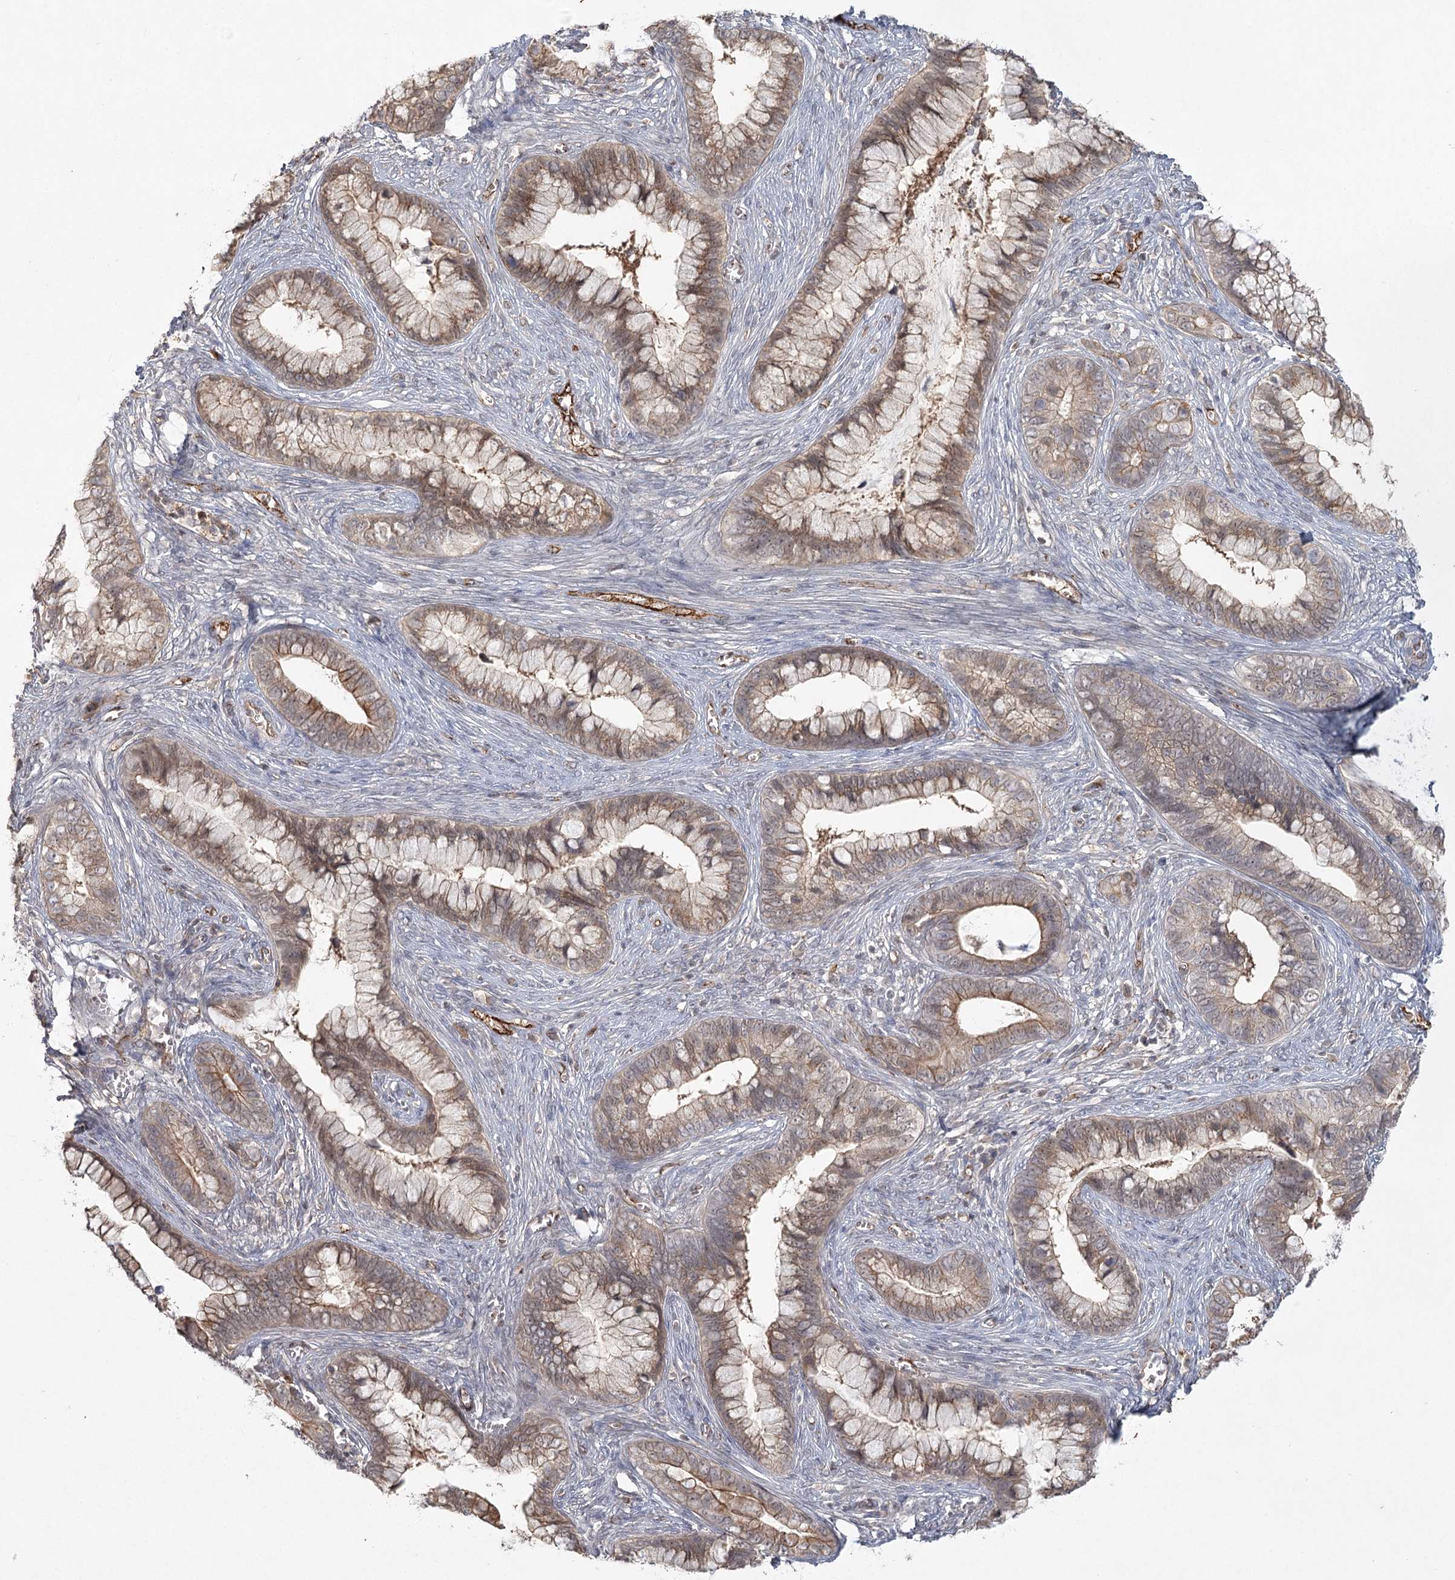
{"staining": {"intensity": "weak", "quantity": ">75%", "location": "cytoplasmic/membranous"}, "tissue": "cervical cancer", "cell_type": "Tumor cells", "image_type": "cancer", "snomed": [{"axis": "morphology", "description": "Adenocarcinoma, NOS"}, {"axis": "topography", "description": "Cervix"}], "caption": "Protein positivity by immunohistochemistry (IHC) reveals weak cytoplasmic/membranous staining in about >75% of tumor cells in adenocarcinoma (cervical).", "gene": "KBTBD4", "patient": {"sex": "female", "age": 44}}